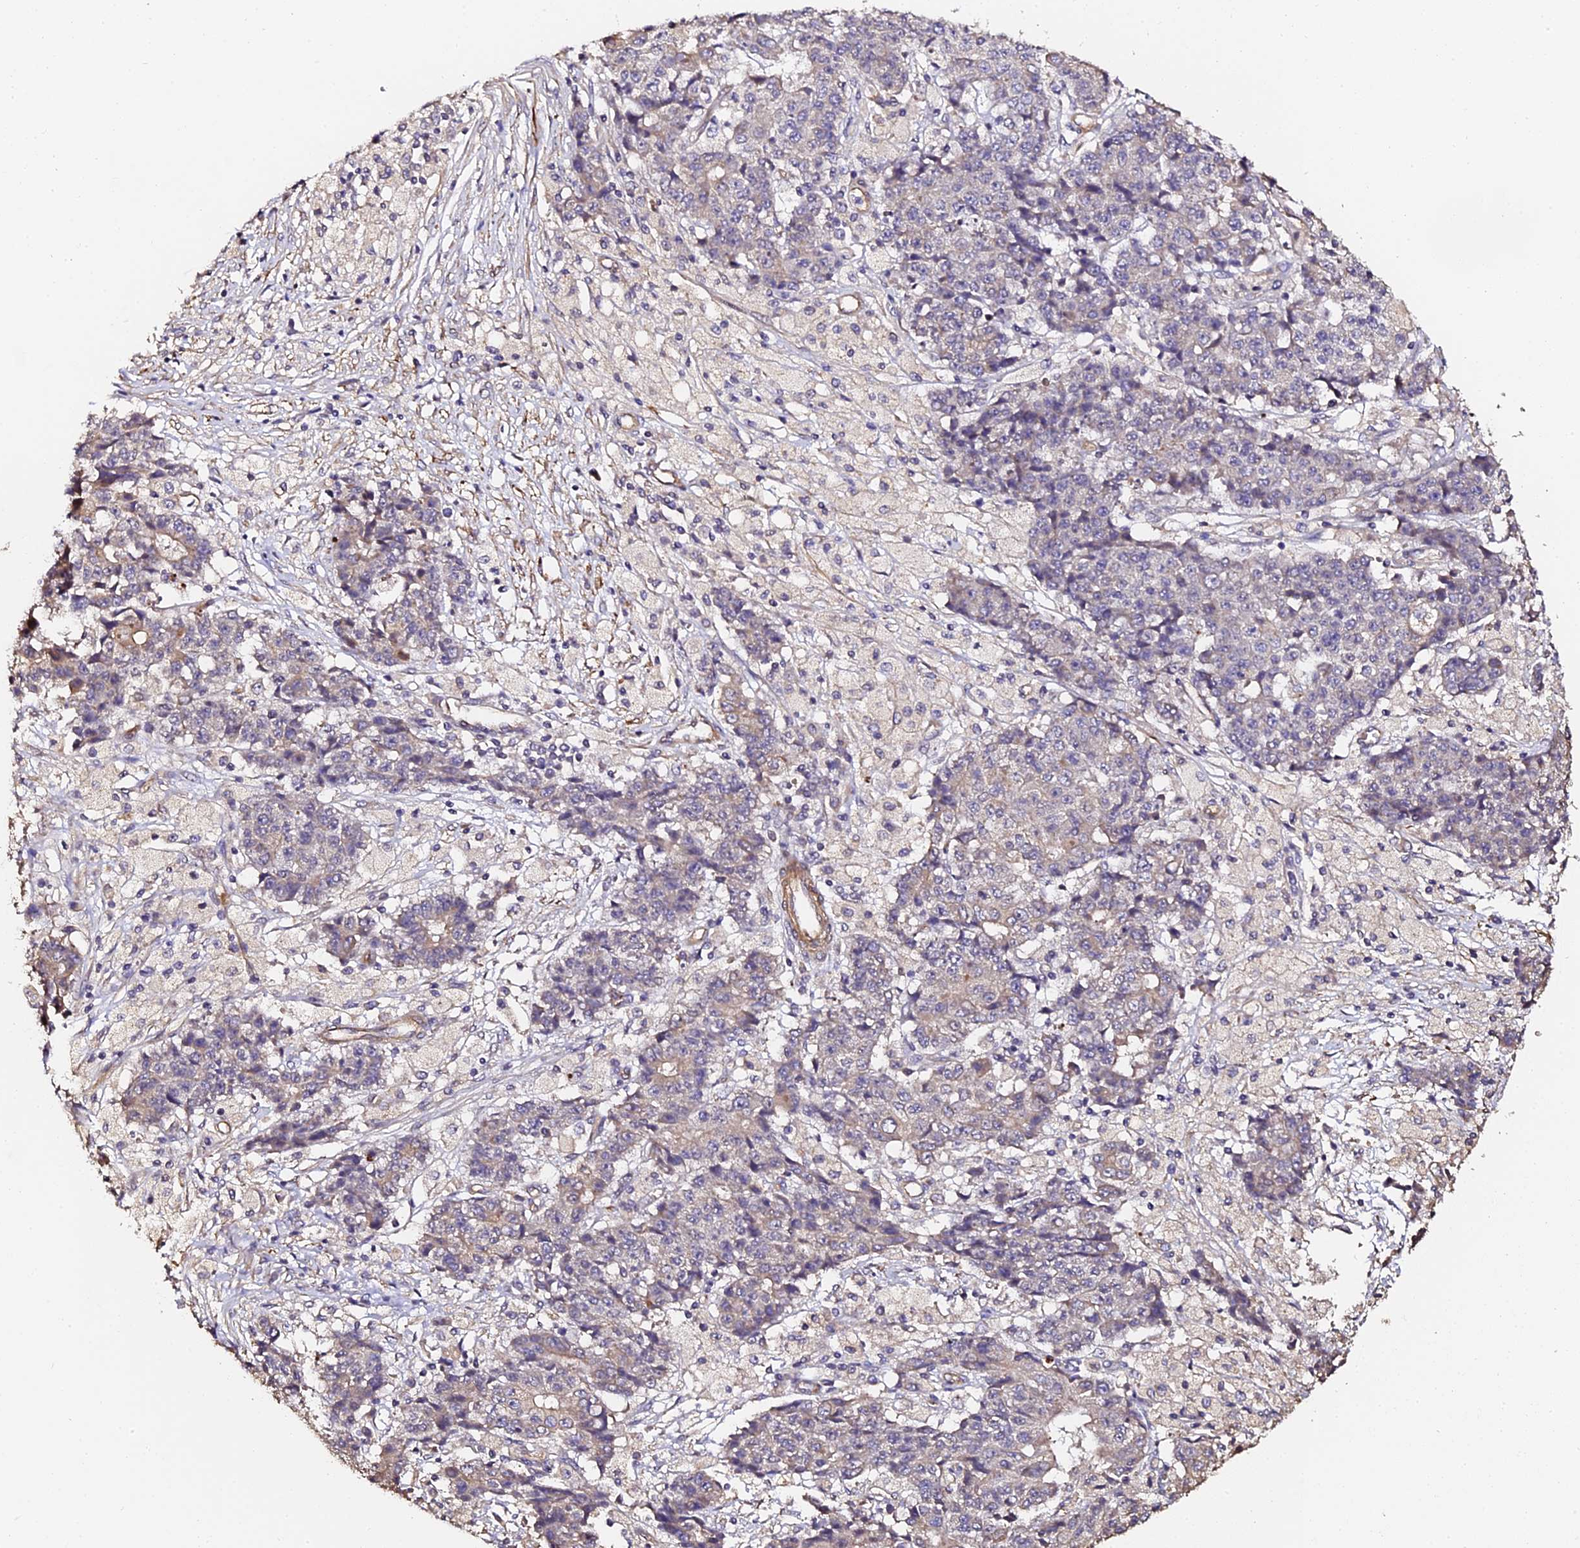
{"staining": {"intensity": "weak", "quantity": "<25%", "location": "cytoplasmic/membranous"}, "tissue": "ovarian cancer", "cell_type": "Tumor cells", "image_type": "cancer", "snomed": [{"axis": "morphology", "description": "Carcinoma, endometroid"}, {"axis": "topography", "description": "Ovary"}], "caption": "Tumor cells show no significant staining in ovarian cancer. The staining was performed using DAB to visualize the protein expression in brown, while the nuclei were stained in blue with hematoxylin (Magnification: 20x).", "gene": "TDO2", "patient": {"sex": "female", "age": 42}}